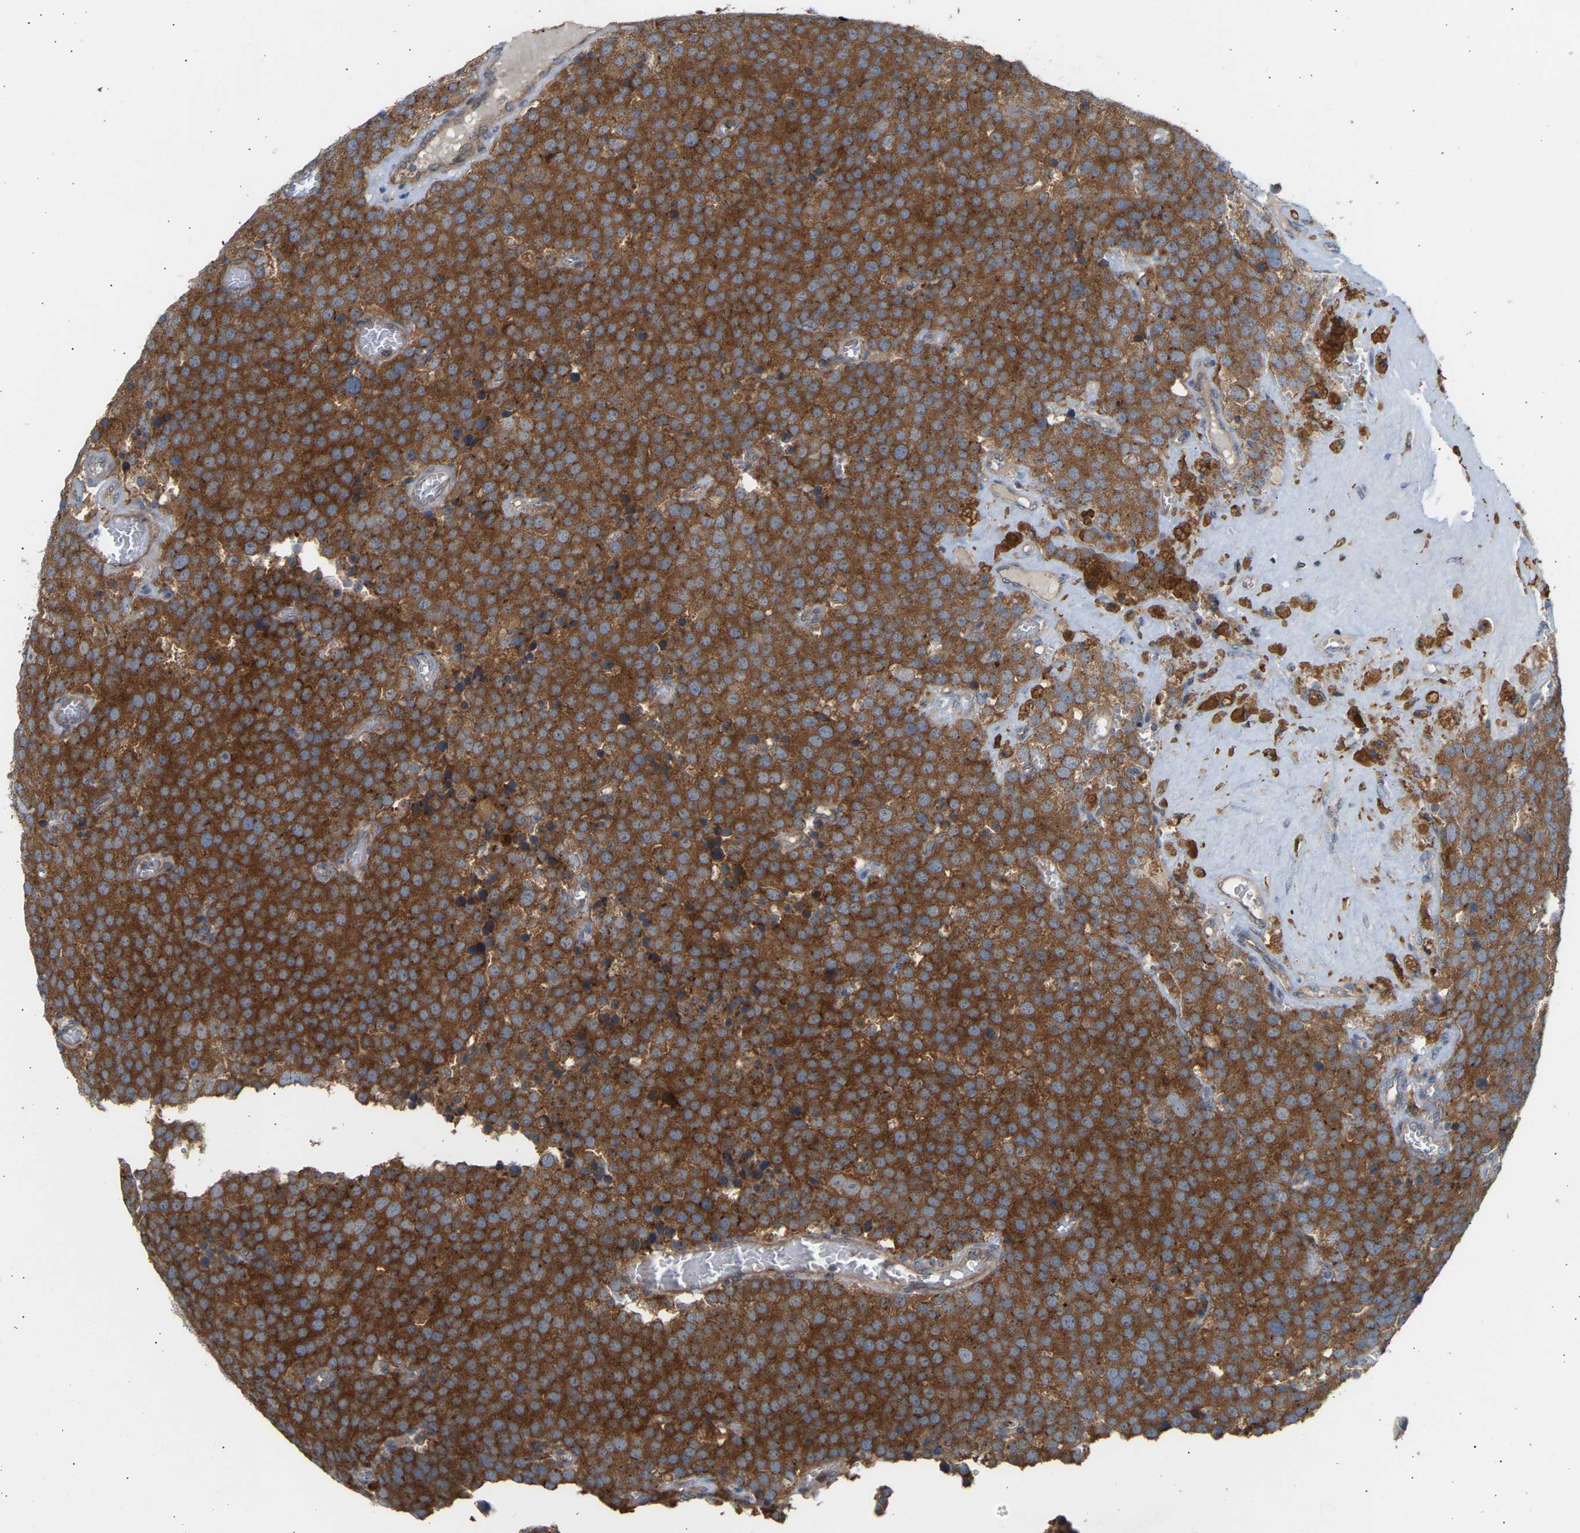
{"staining": {"intensity": "strong", "quantity": ">75%", "location": "cytoplasmic/membranous"}, "tissue": "testis cancer", "cell_type": "Tumor cells", "image_type": "cancer", "snomed": [{"axis": "morphology", "description": "Normal tissue, NOS"}, {"axis": "morphology", "description": "Seminoma, NOS"}, {"axis": "topography", "description": "Testis"}], "caption": "Testis cancer stained with a protein marker displays strong staining in tumor cells.", "gene": "GCN1", "patient": {"sex": "male", "age": 71}}